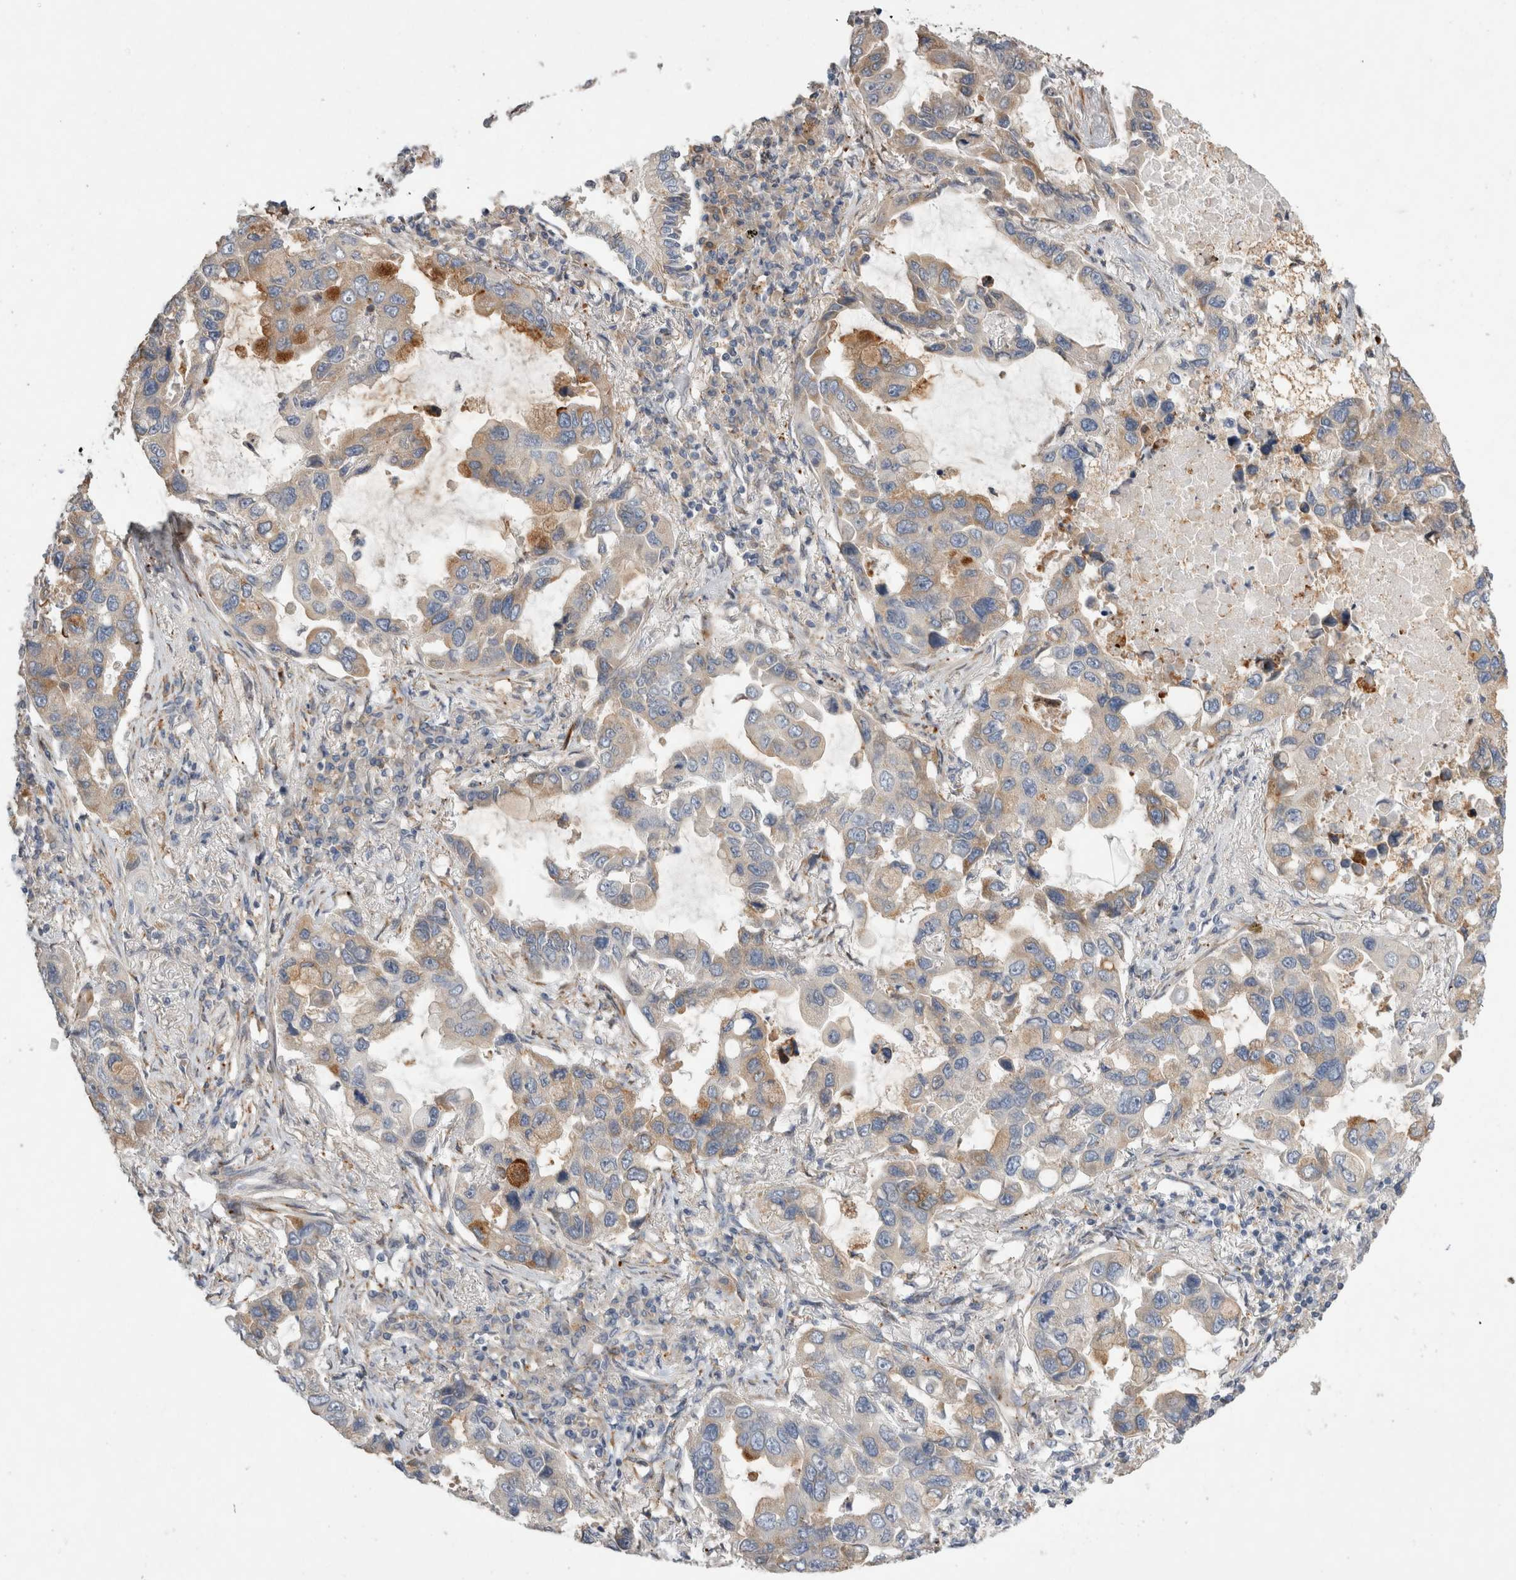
{"staining": {"intensity": "moderate", "quantity": "<25%", "location": "cytoplasmic/membranous"}, "tissue": "lung cancer", "cell_type": "Tumor cells", "image_type": "cancer", "snomed": [{"axis": "morphology", "description": "Adenocarcinoma, NOS"}, {"axis": "topography", "description": "Lung"}], "caption": "Brown immunohistochemical staining in human lung adenocarcinoma displays moderate cytoplasmic/membranous expression in approximately <25% of tumor cells.", "gene": "TRMT9B", "patient": {"sex": "male", "age": 64}}